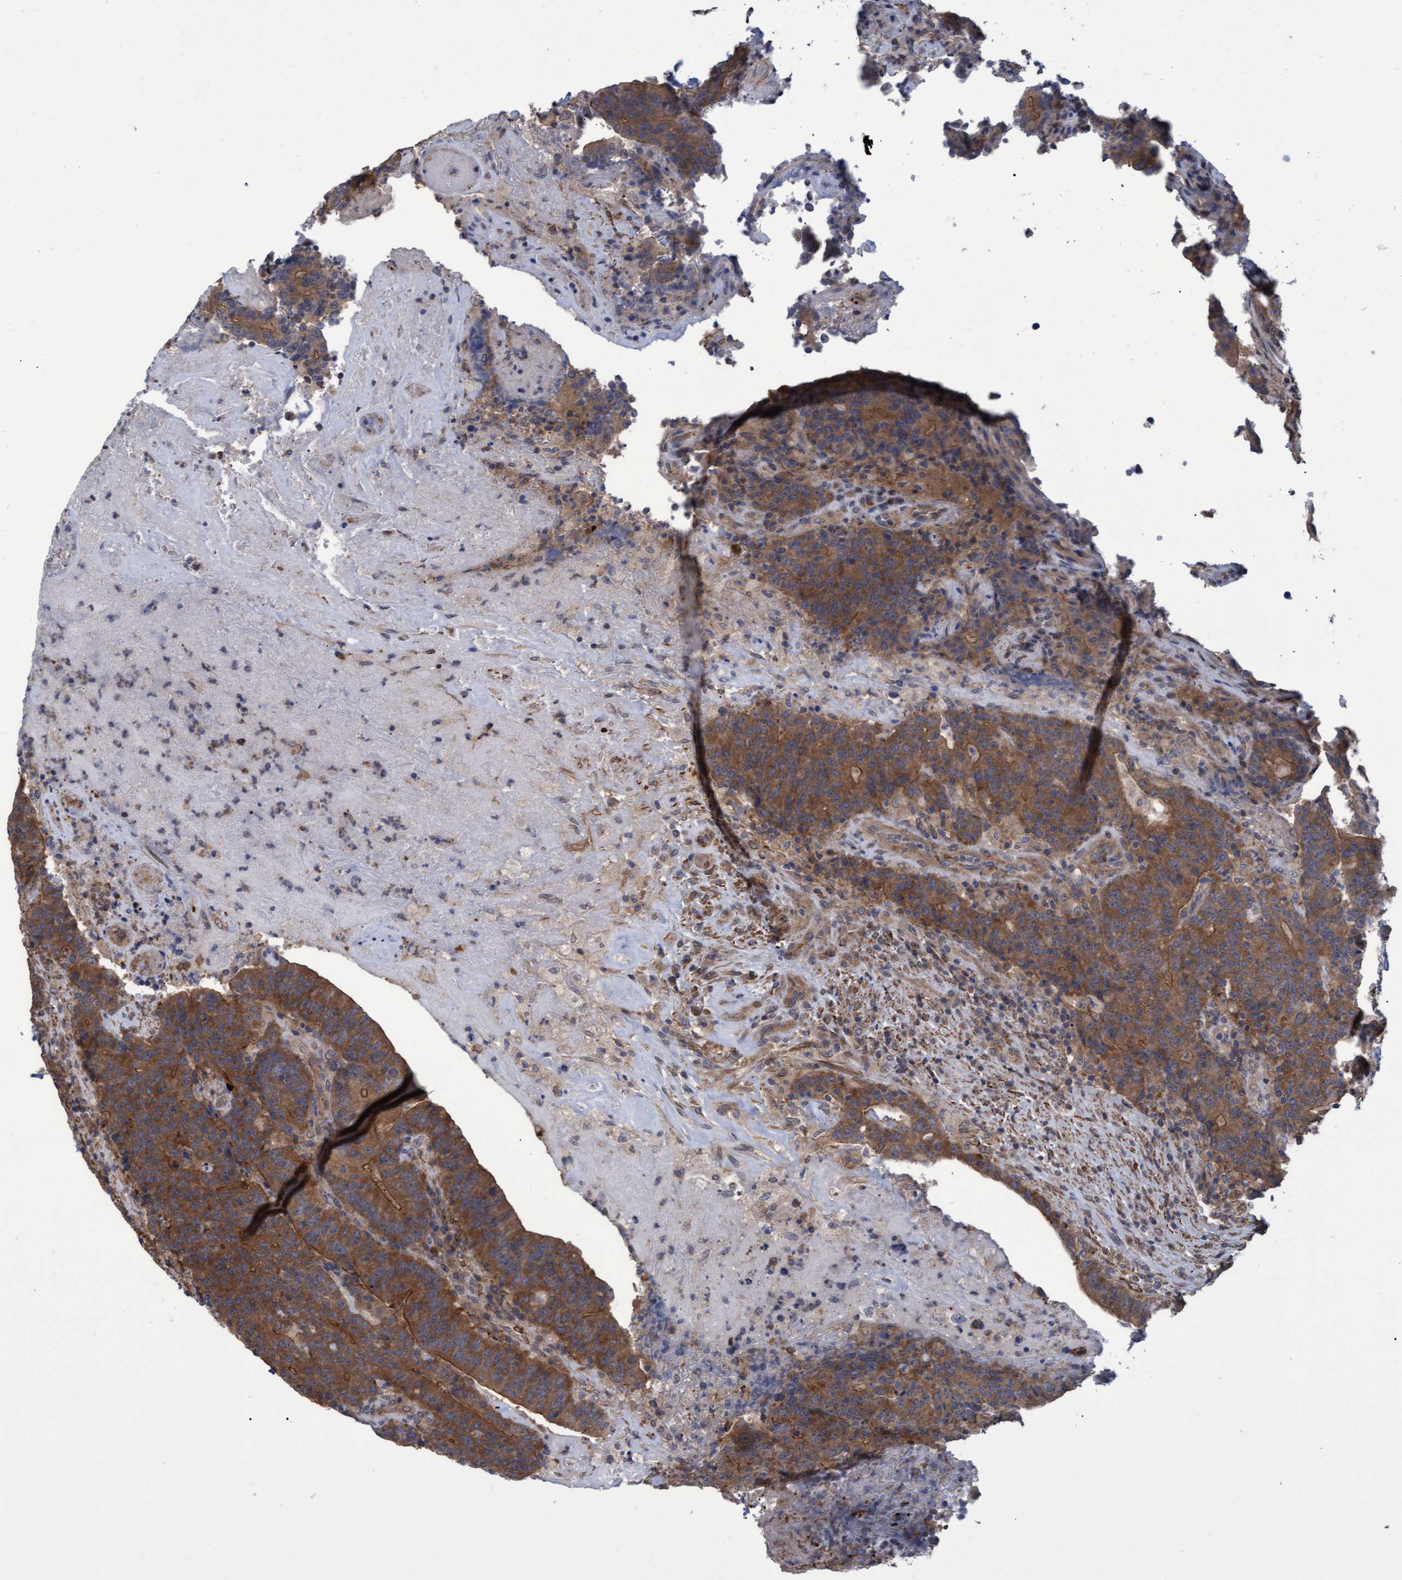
{"staining": {"intensity": "moderate", "quantity": ">75%", "location": "cytoplasmic/membranous"}, "tissue": "colorectal cancer", "cell_type": "Tumor cells", "image_type": "cancer", "snomed": [{"axis": "morphology", "description": "Normal tissue, NOS"}, {"axis": "morphology", "description": "Adenocarcinoma, NOS"}, {"axis": "topography", "description": "Colon"}], "caption": "Colorectal cancer stained for a protein demonstrates moderate cytoplasmic/membranous positivity in tumor cells. (Stains: DAB (3,3'-diaminobenzidine) in brown, nuclei in blue, Microscopy: brightfield microscopy at high magnification).", "gene": "NAA15", "patient": {"sex": "female", "age": 75}}